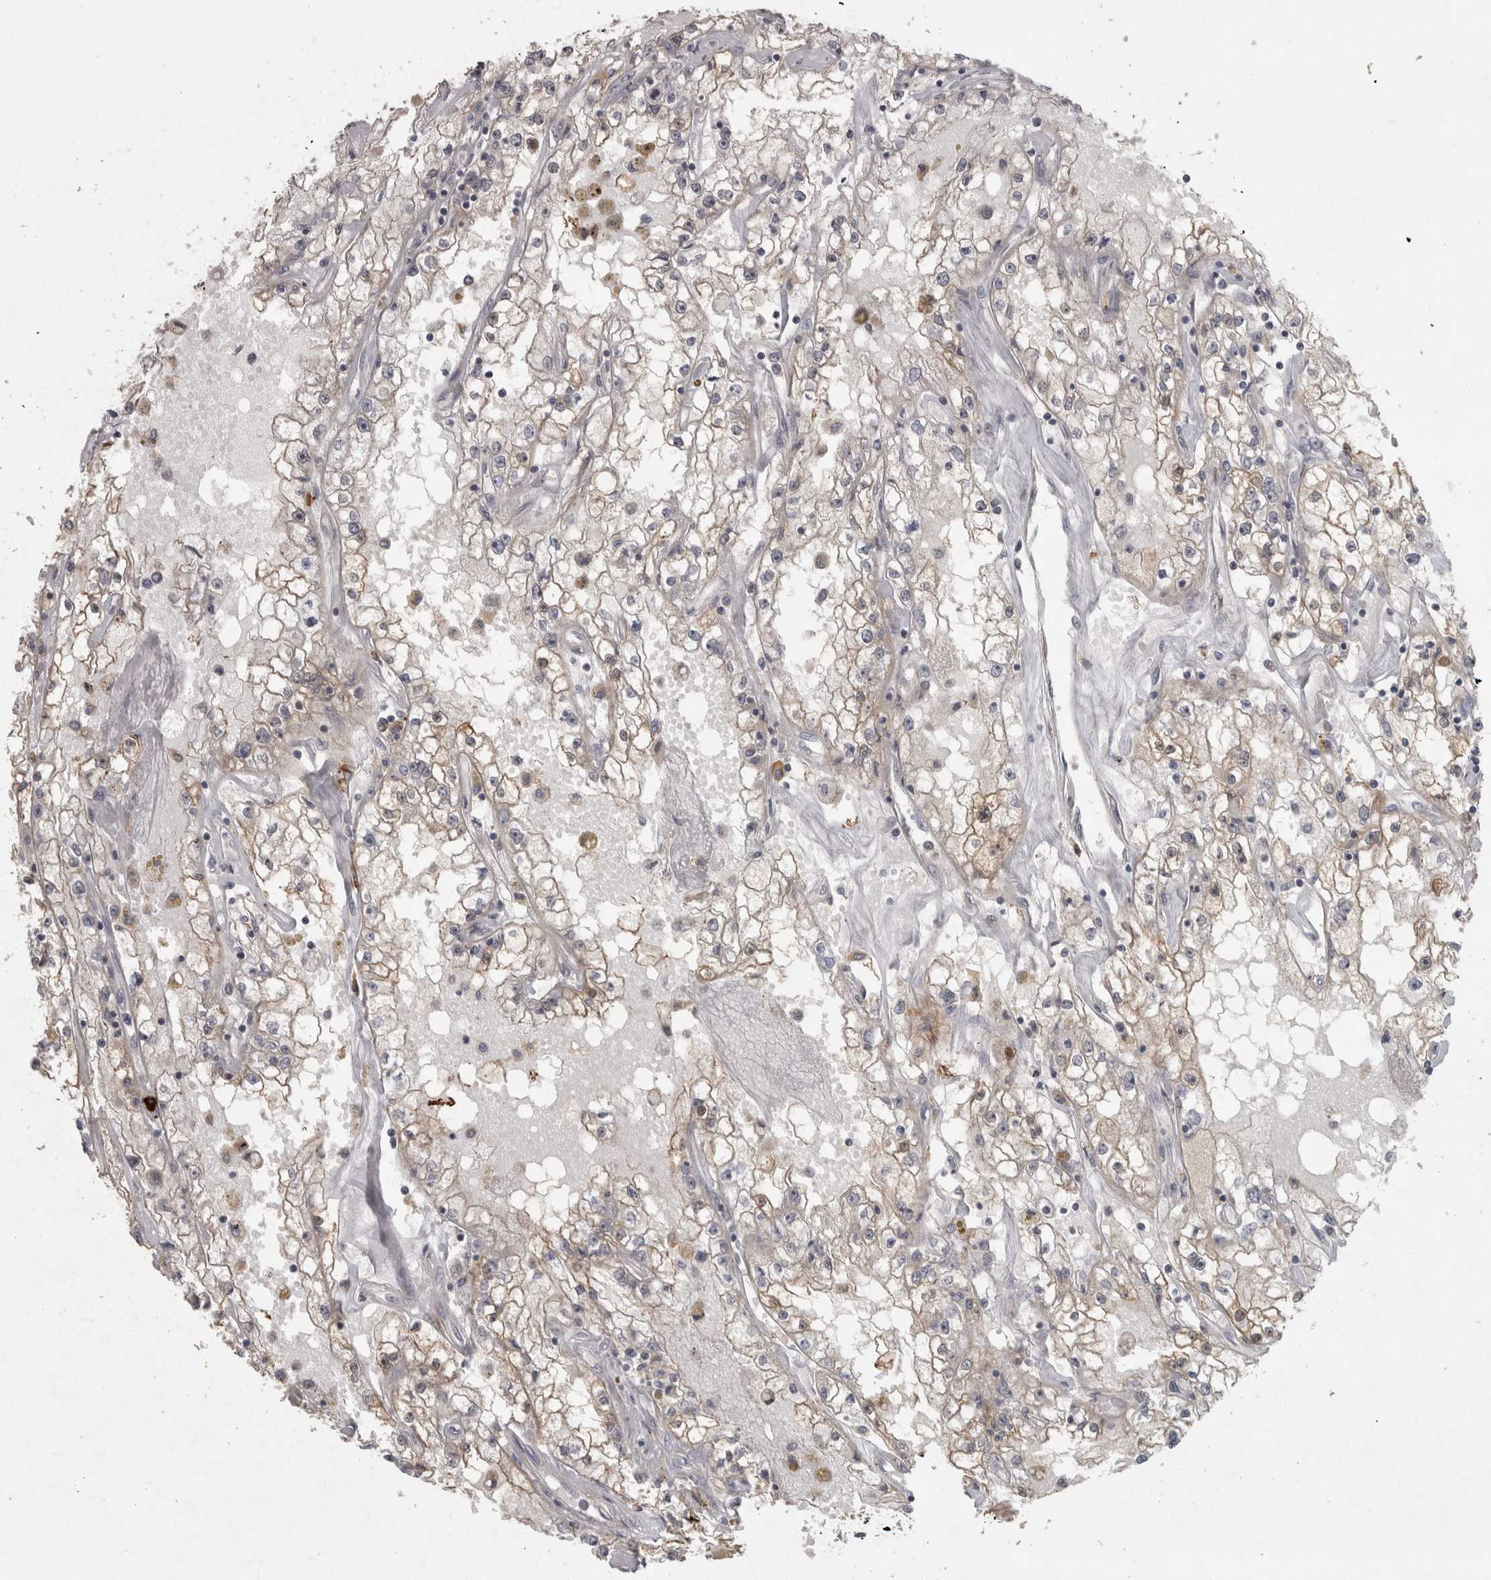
{"staining": {"intensity": "weak", "quantity": ">75%", "location": "cytoplasmic/membranous"}, "tissue": "renal cancer", "cell_type": "Tumor cells", "image_type": "cancer", "snomed": [{"axis": "morphology", "description": "Adenocarcinoma, NOS"}, {"axis": "topography", "description": "Kidney"}], "caption": "Protein staining of renal cancer (adenocarcinoma) tissue shows weak cytoplasmic/membranous positivity in approximately >75% of tumor cells. (Stains: DAB (3,3'-diaminobenzidine) in brown, nuclei in blue, Microscopy: brightfield microscopy at high magnification).", "gene": "SLCO5A1", "patient": {"sex": "male", "age": 56}}